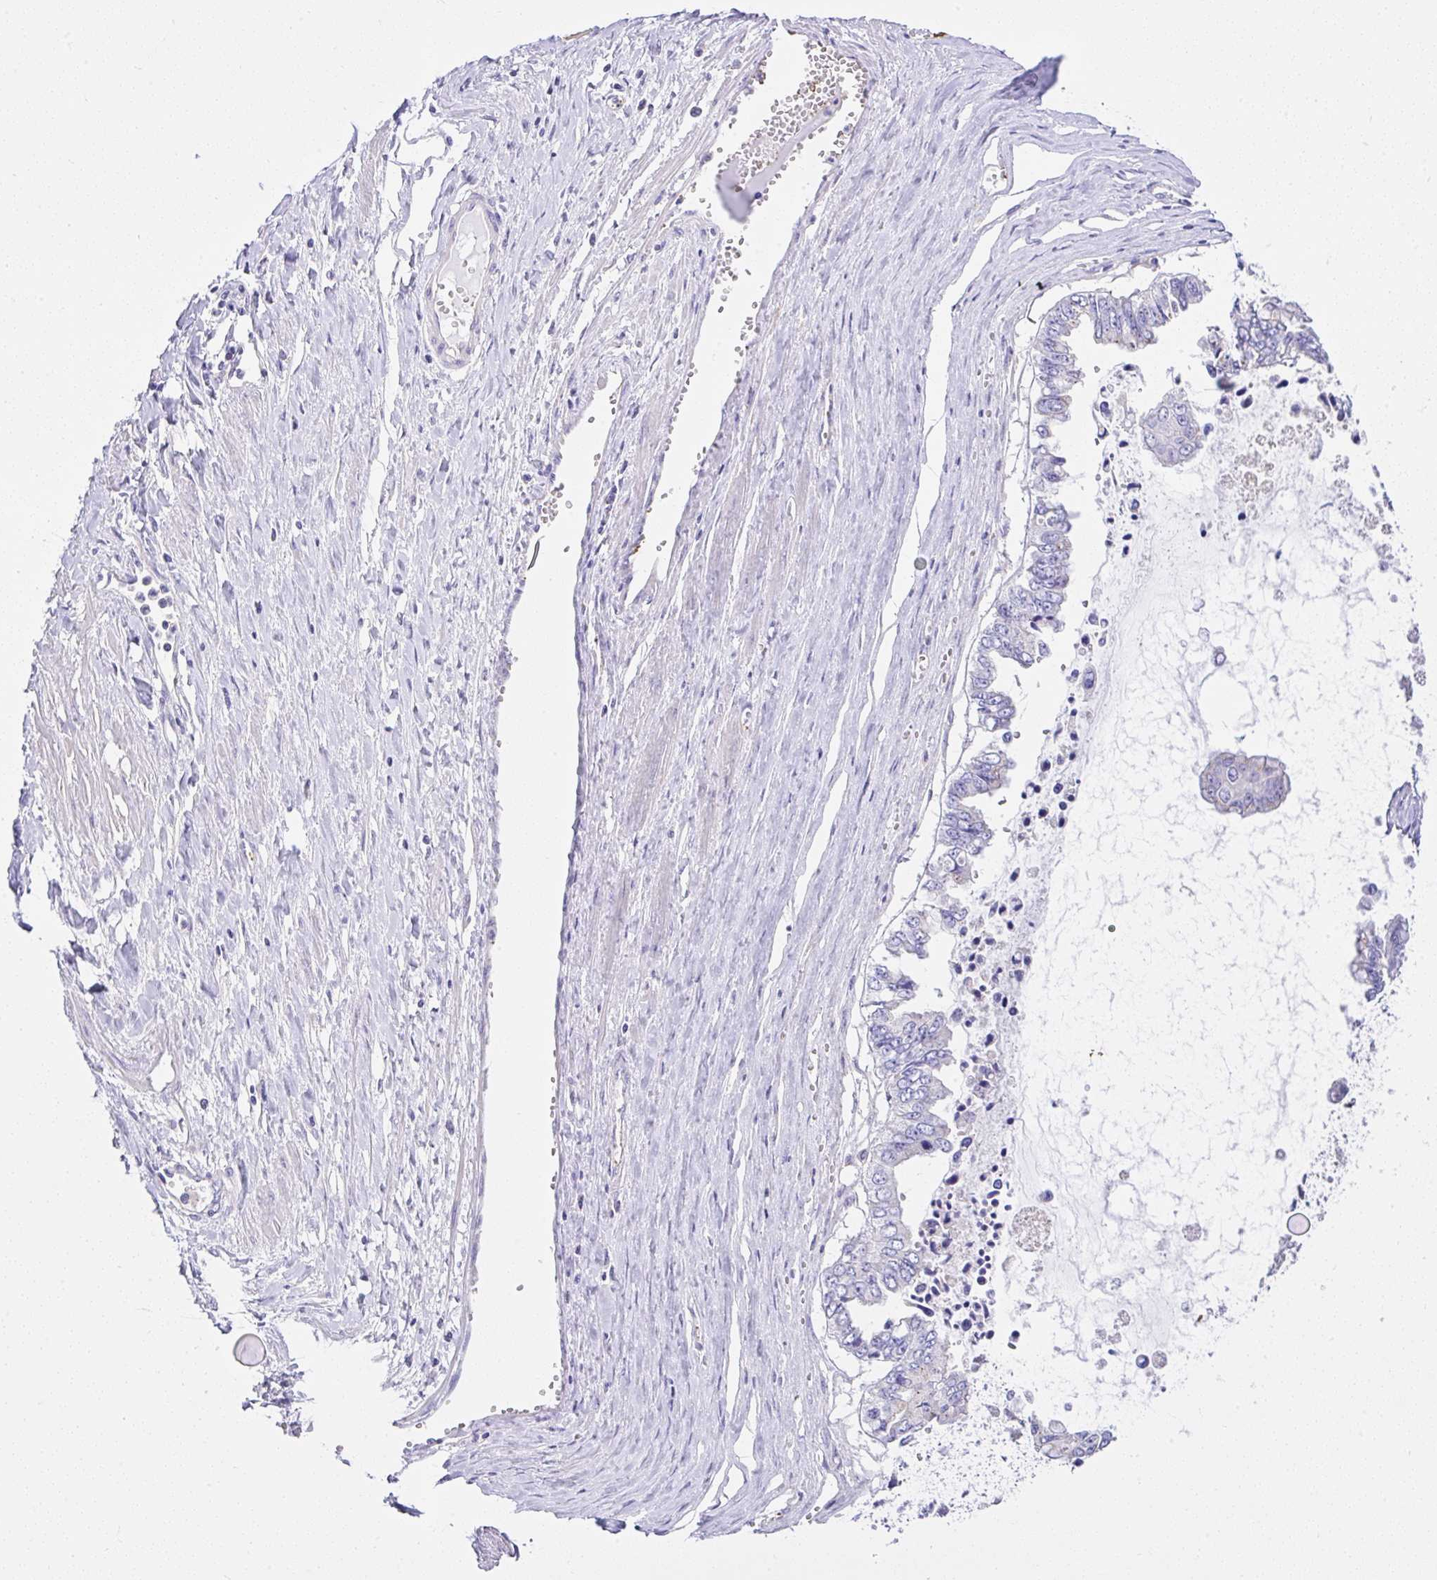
{"staining": {"intensity": "weak", "quantity": "<25%", "location": "cytoplasmic/membranous"}, "tissue": "ovarian cancer", "cell_type": "Tumor cells", "image_type": "cancer", "snomed": [{"axis": "morphology", "description": "Cystadenocarcinoma, mucinous, NOS"}, {"axis": "topography", "description": "Ovary"}], "caption": "Histopathology image shows no protein expression in tumor cells of ovarian mucinous cystadenocarcinoma tissue. (Immunohistochemistry (ihc), brightfield microscopy, high magnification).", "gene": "CCDC142", "patient": {"sex": "female", "age": 72}}